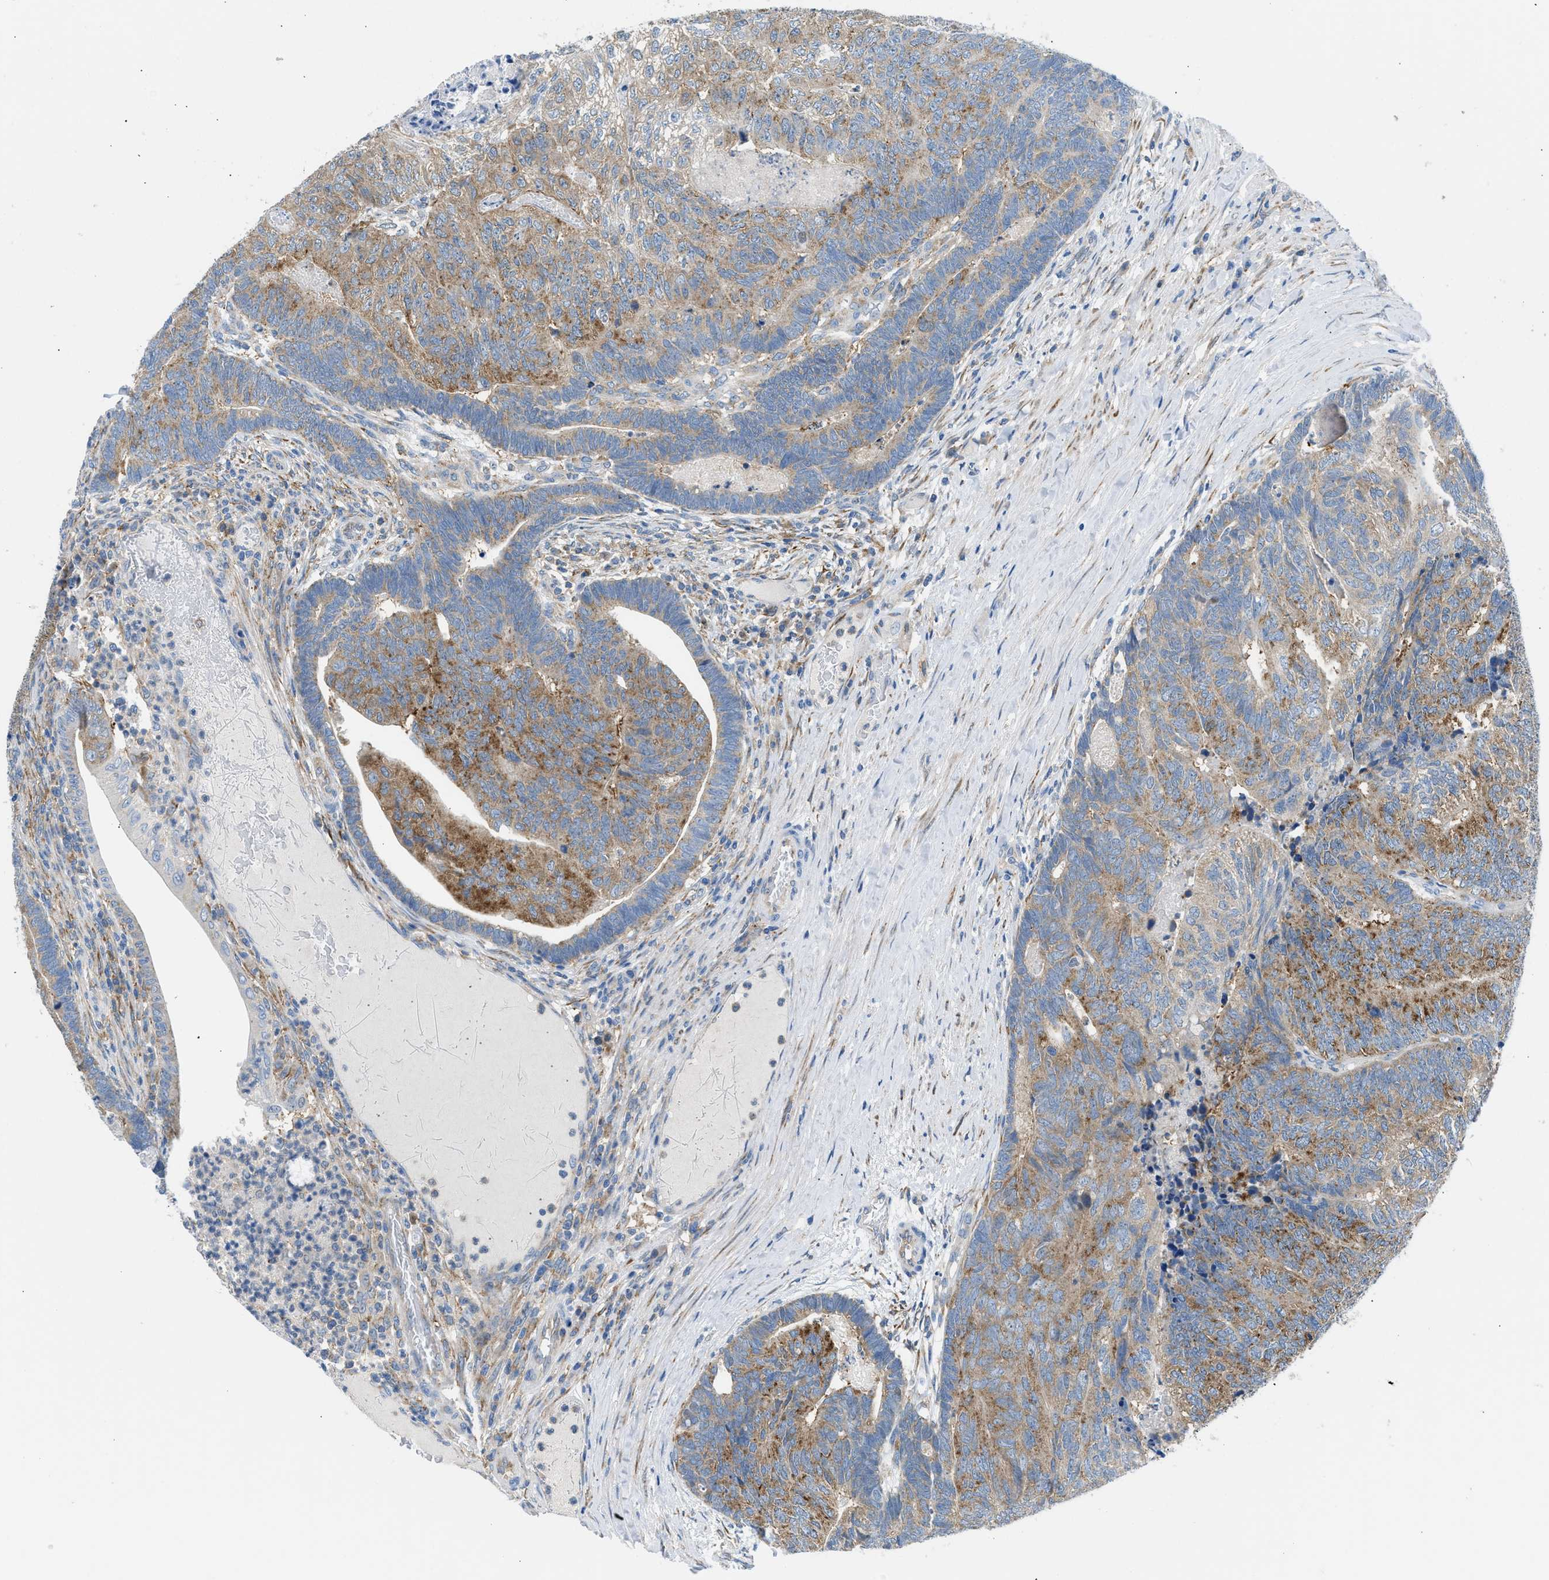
{"staining": {"intensity": "moderate", "quantity": ">75%", "location": "cytoplasmic/membranous"}, "tissue": "colorectal cancer", "cell_type": "Tumor cells", "image_type": "cancer", "snomed": [{"axis": "morphology", "description": "Adenocarcinoma, NOS"}, {"axis": "topography", "description": "Colon"}], "caption": "This is a histology image of immunohistochemistry (IHC) staining of colorectal adenocarcinoma, which shows moderate expression in the cytoplasmic/membranous of tumor cells.", "gene": "BNC2", "patient": {"sex": "female", "age": 67}}